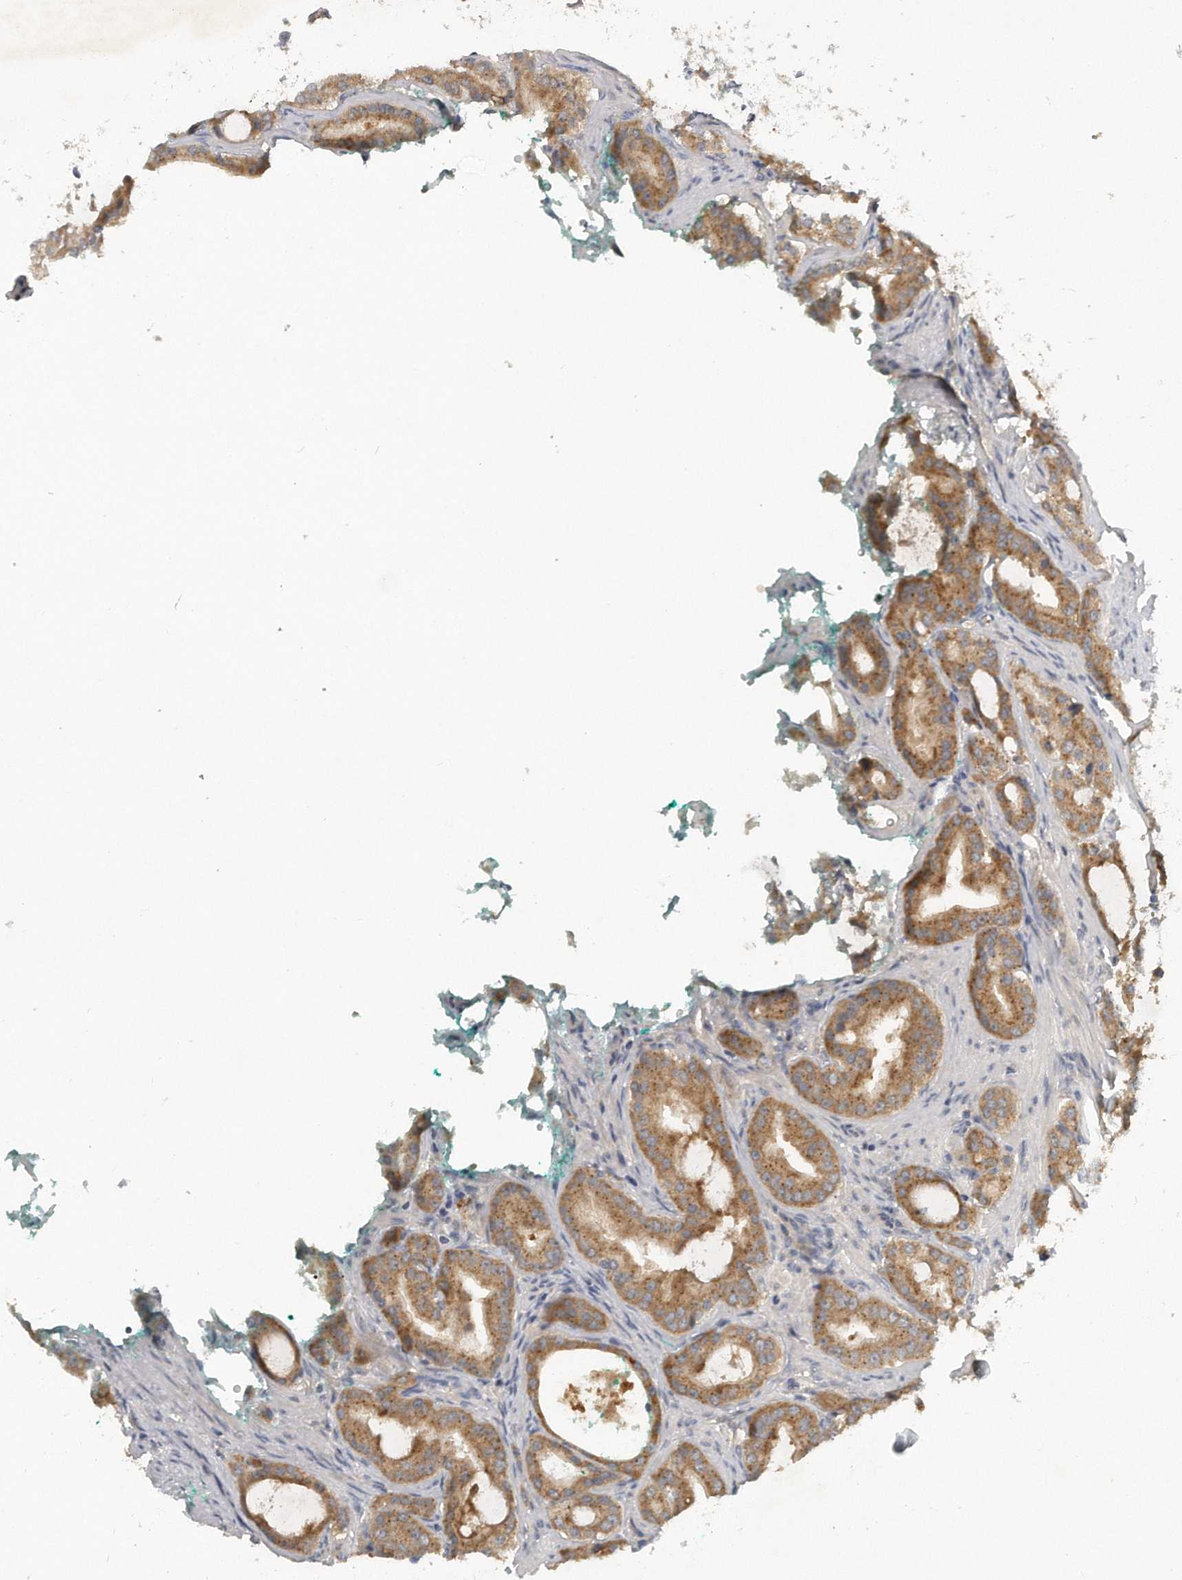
{"staining": {"intensity": "moderate", "quantity": ">75%", "location": "cytoplasmic/membranous"}, "tissue": "prostate cancer", "cell_type": "Tumor cells", "image_type": "cancer", "snomed": [{"axis": "morphology", "description": "Adenocarcinoma, High grade"}, {"axis": "topography", "description": "Prostate"}], "caption": "A brown stain highlights moderate cytoplasmic/membranous positivity of a protein in prostate cancer (high-grade adenocarcinoma) tumor cells. The protein of interest is stained brown, and the nuclei are stained in blue (DAB (3,3'-diaminobenzidine) IHC with brightfield microscopy, high magnification).", "gene": "TRAPPC14", "patient": {"sex": "male", "age": 60}}